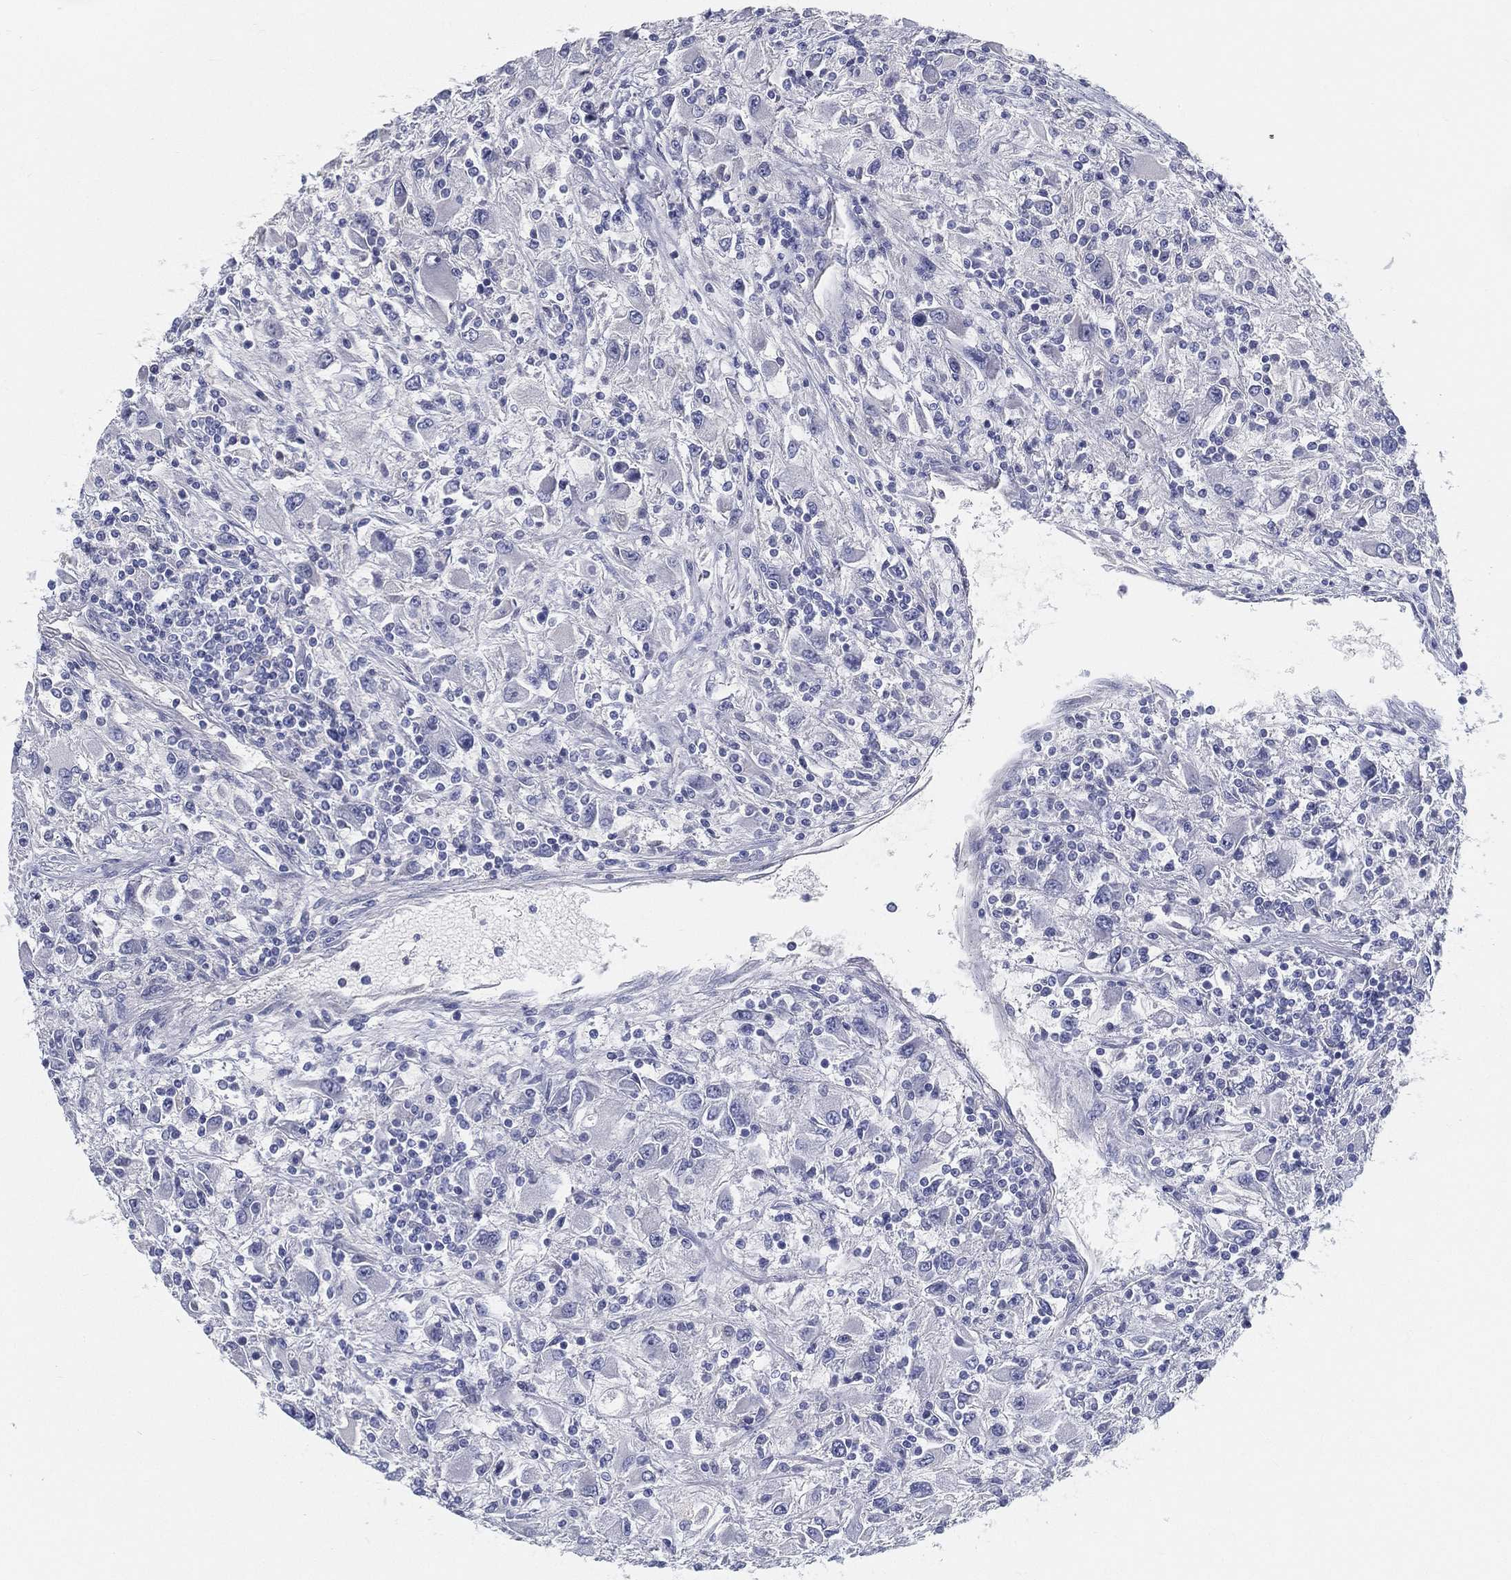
{"staining": {"intensity": "negative", "quantity": "none", "location": "none"}, "tissue": "renal cancer", "cell_type": "Tumor cells", "image_type": "cancer", "snomed": [{"axis": "morphology", "description": "Adenocarcinoma, NOS"}, {"axis": "topography", "description": "Kidney"}], "caption": "Immunohistochemistry image of neoplastic tissue: adenocarcinoma (renal) stained with DAB displays no significant protein positivity in tumor cells.", "gene": "STS", "patient": {"sex": "female", "age": 67}}